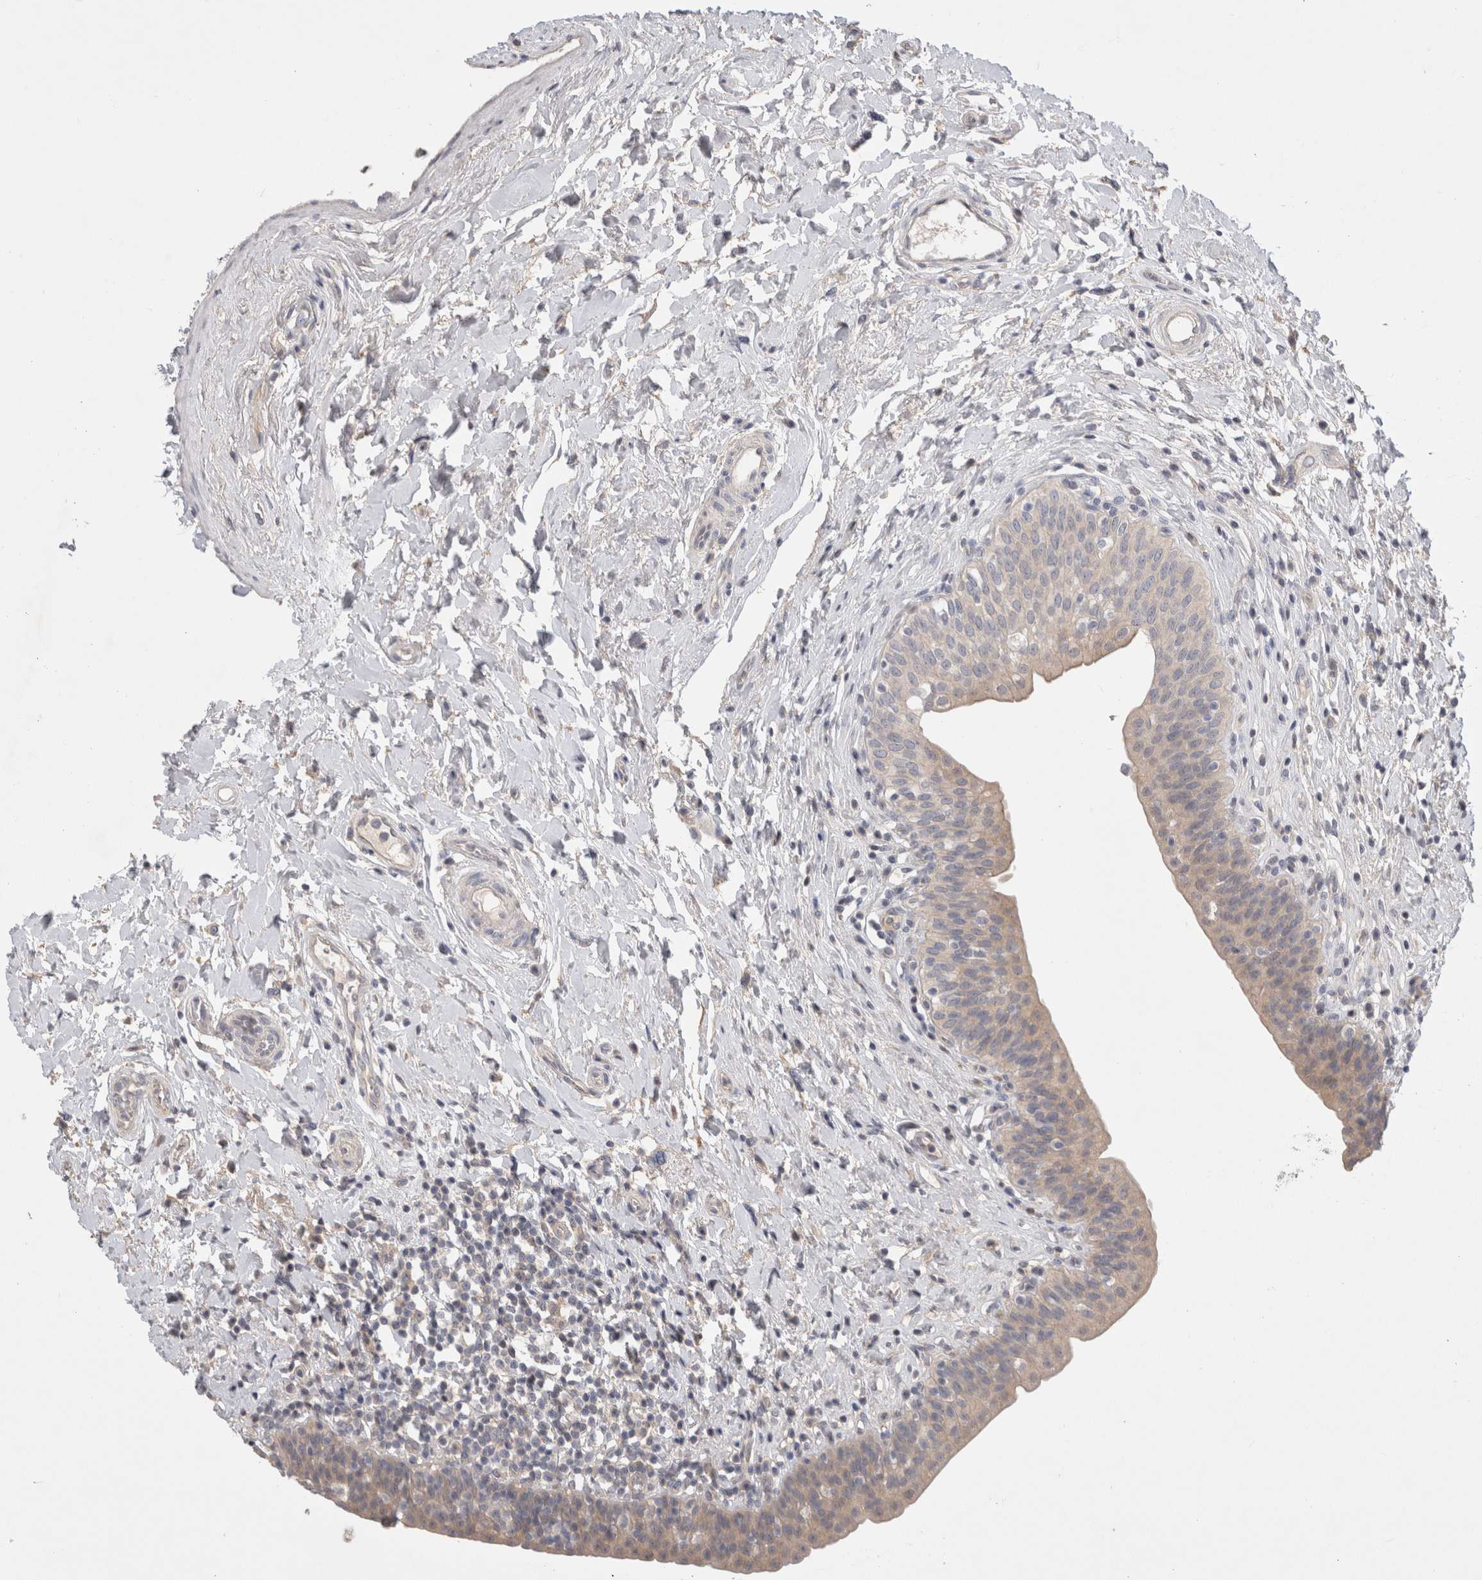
{"staining": {"intensity": "weak", "quantity": ">75%", "location": "cytoplasmic/membranous"}, "tissue": "urinary bladder", "cell_type": "Urothelial cells", "image_type": "normal", "snomed": [{"axis": "morphology", "description": "Normal tissue, NOS"}, {"axis": "topography", "description": "Urinary bladder"}], "caption": "High-power microscopy captured an immunohistochemistry image of normal urinary bladder, revealing weak cytoplasmic/membranous expression in about >75% of urothelial cells. (IHC, brightfield microscopy, high magnification).", "gene": "CERS3", "patient": {"sex": "male", "age": 83}}